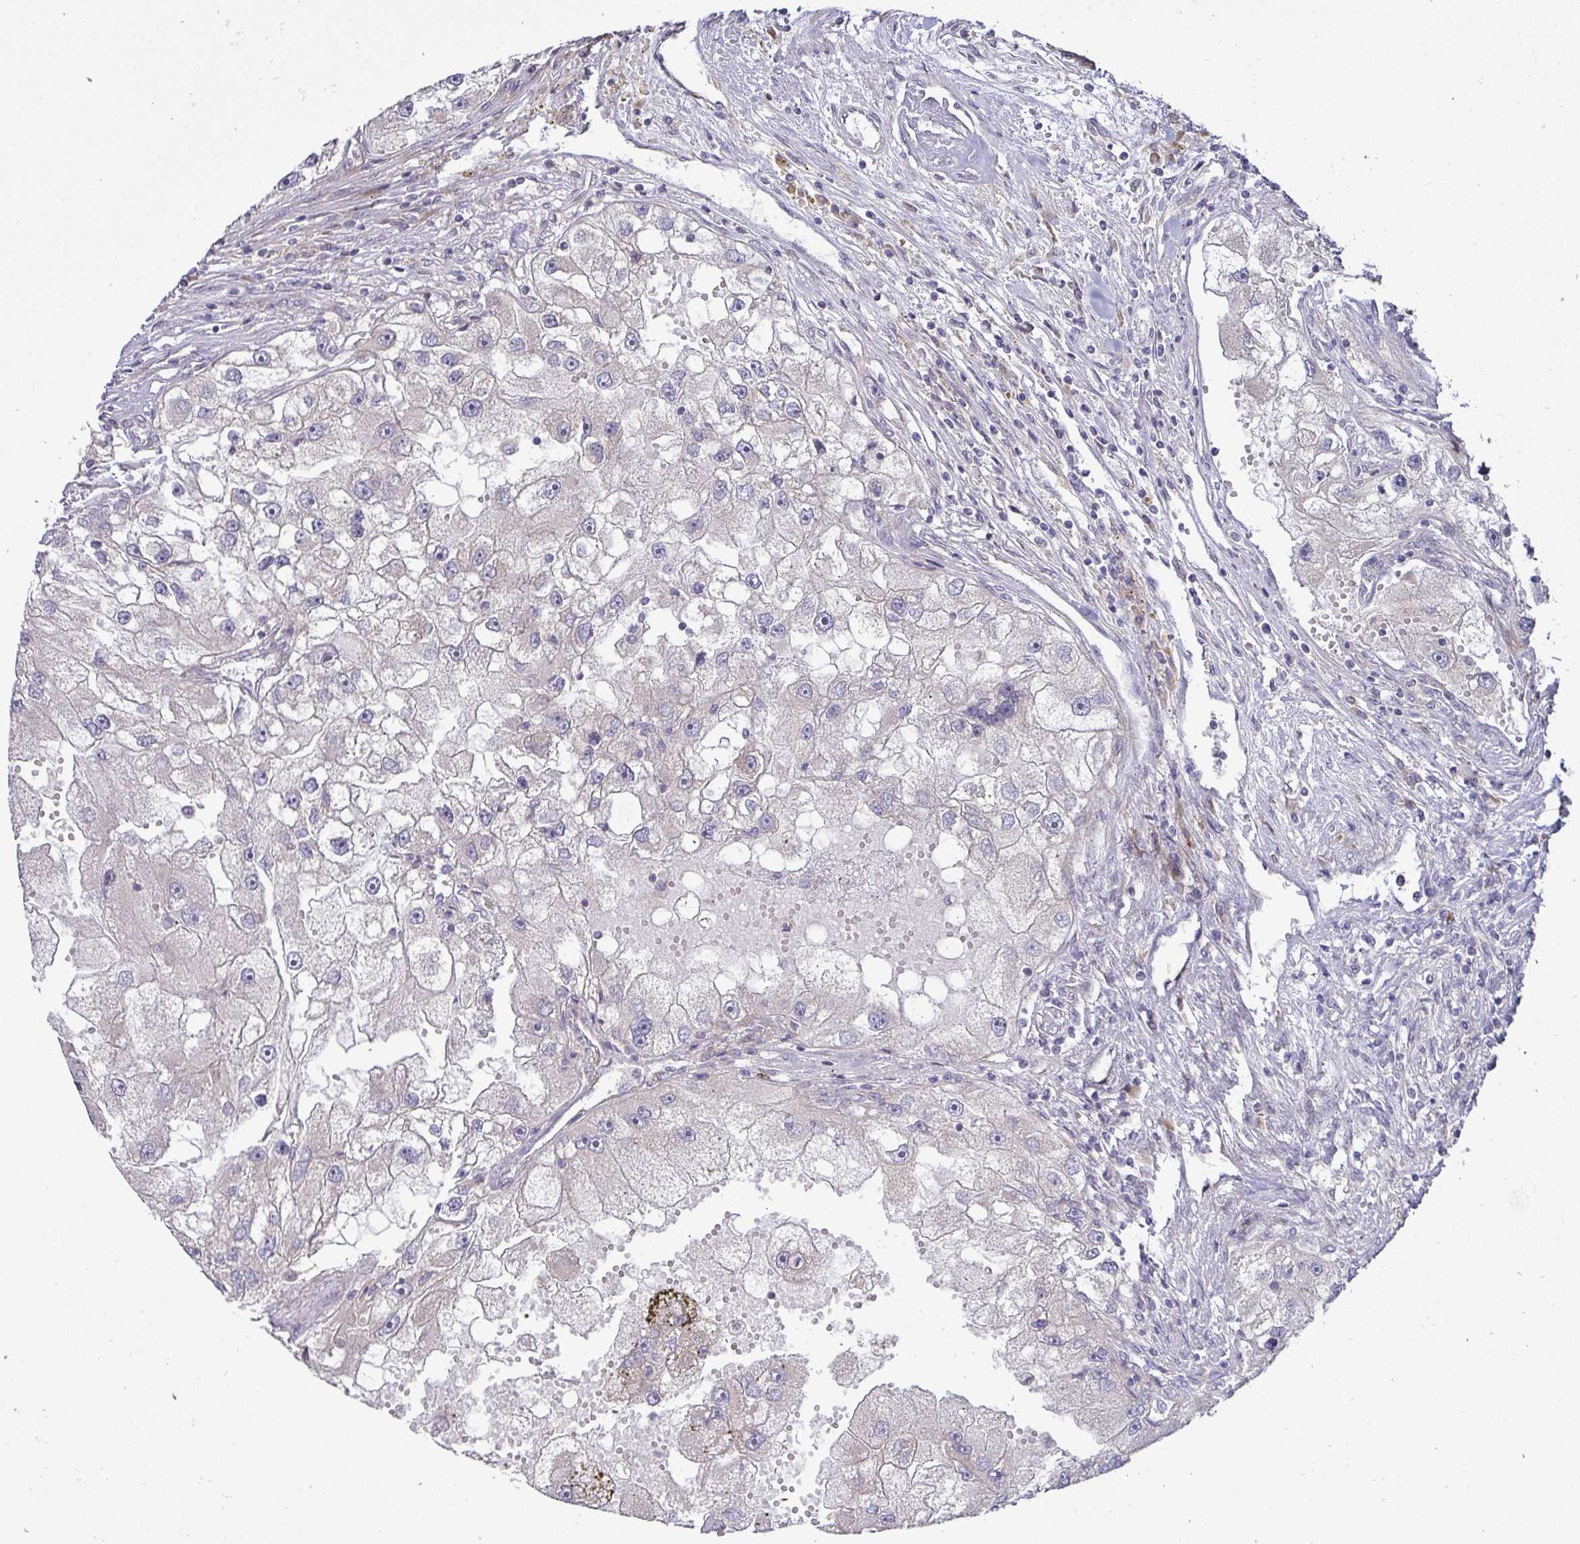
{"staining": {"intensity": "negative", "quantity": "none", "location": "none"}, "tissue": "renal cancer", "cell_type": "Tumor cells", "image_type": "cancer", "snomed": [{"axis": "morphology", "description": "Adenocarcinoma, NOS"}, {"axis": "topography", "description": "Kidney"}], "caption": "Tumor cells are negative for protein expression in human adenocarcinoma (renal).", "gene": "SH2D1B", "patient": {"sex": "male", "age": 63}}